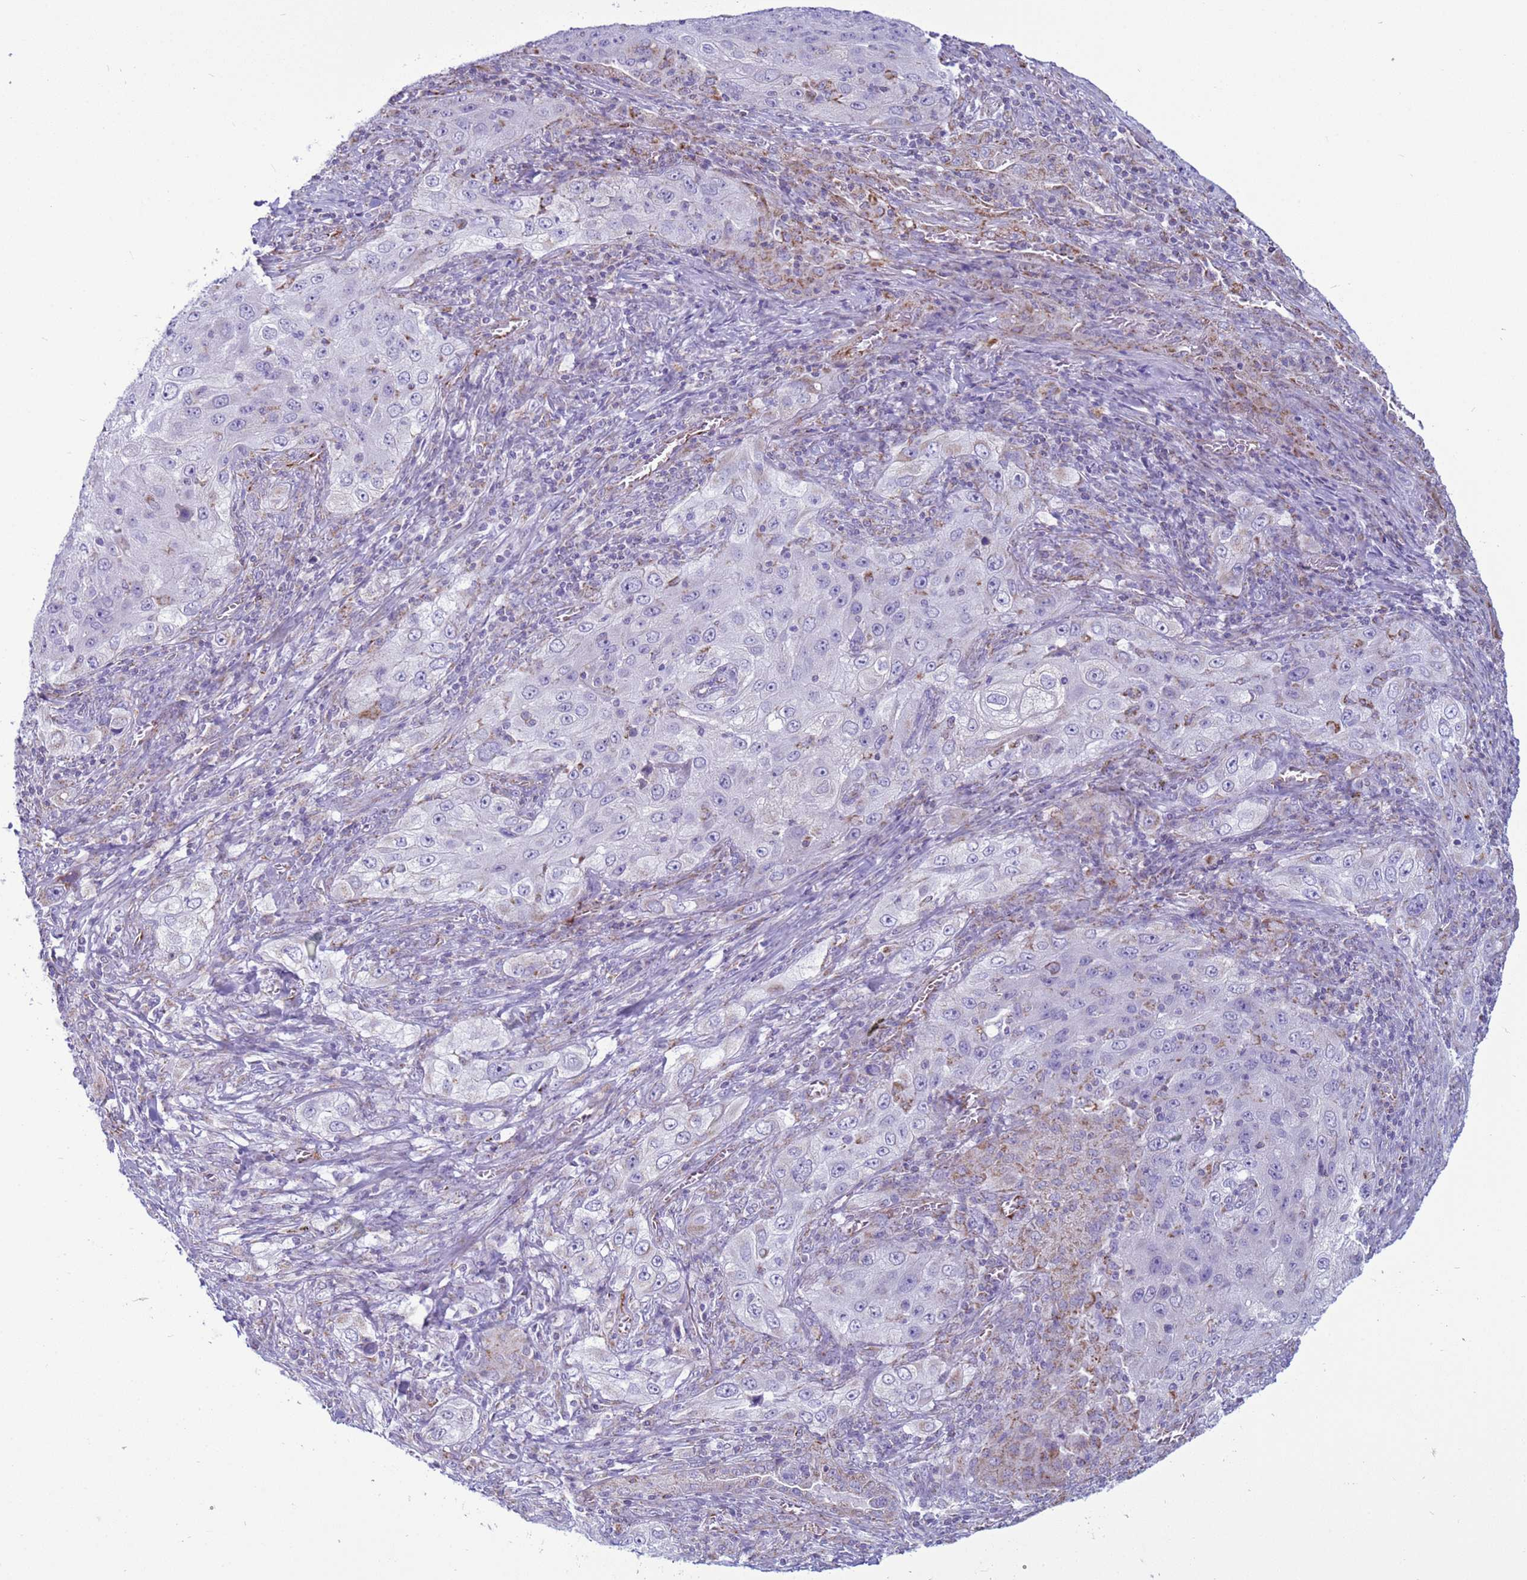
{"staining": {"intensity": "negative", "quantity": "none", "location": "none"}, "tissue": "lung cancer", "cell_type": "Tumor cells", "image_type": "cancer", "snomed": [{"axis": "morphology", "description": "Squamous cell carcinoma, NOS"}, {"axis": "topography", "description": "Lung"}], "caption": "Protein analysis of lung squamous cell carcinoma demonstrates no significant positivity in tumor cells.", "gene": "NCALD", "patient": {"sex": "female", "age": 69}}